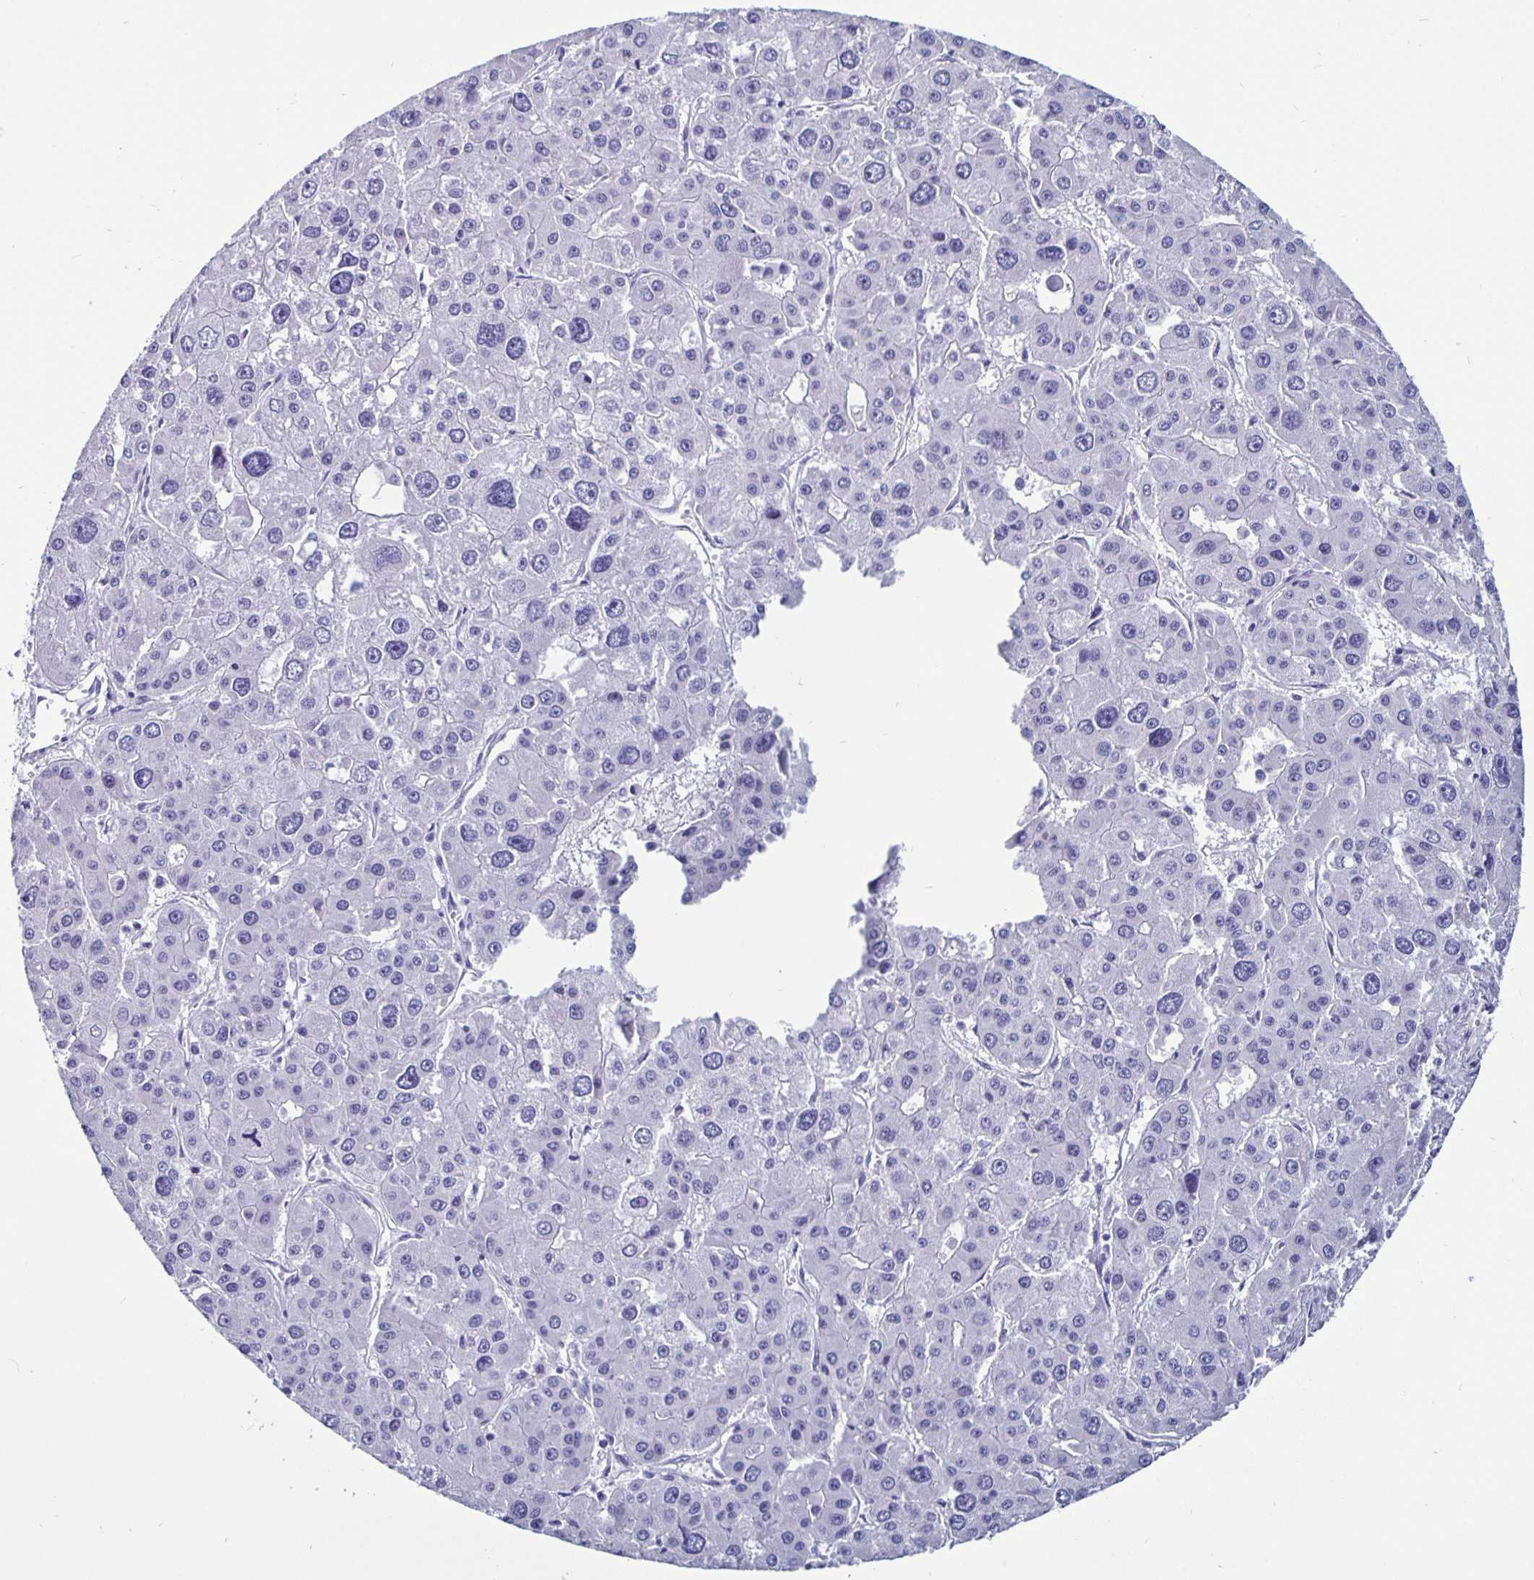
{"staining": {"intensity": "negative", "quantity": "none", "location": "none"}, "tissue": "liver cancer", "cell_type": "Tumor cells", "image_type": "cancer", "snomed": [{"axis": "morphology", "description": "Carcinoma, Hepatocellular, NOS"}, {"axis": "topography", "description": "Liver"}], "caption": "Immunohistochemistry image of liver cancer (hepatocellular carcinoma) stained for a protein (brown), which displays no expression in tumor cells.", "gene": "ODF3B", "patient": {"sex": "male", "age": 73}}